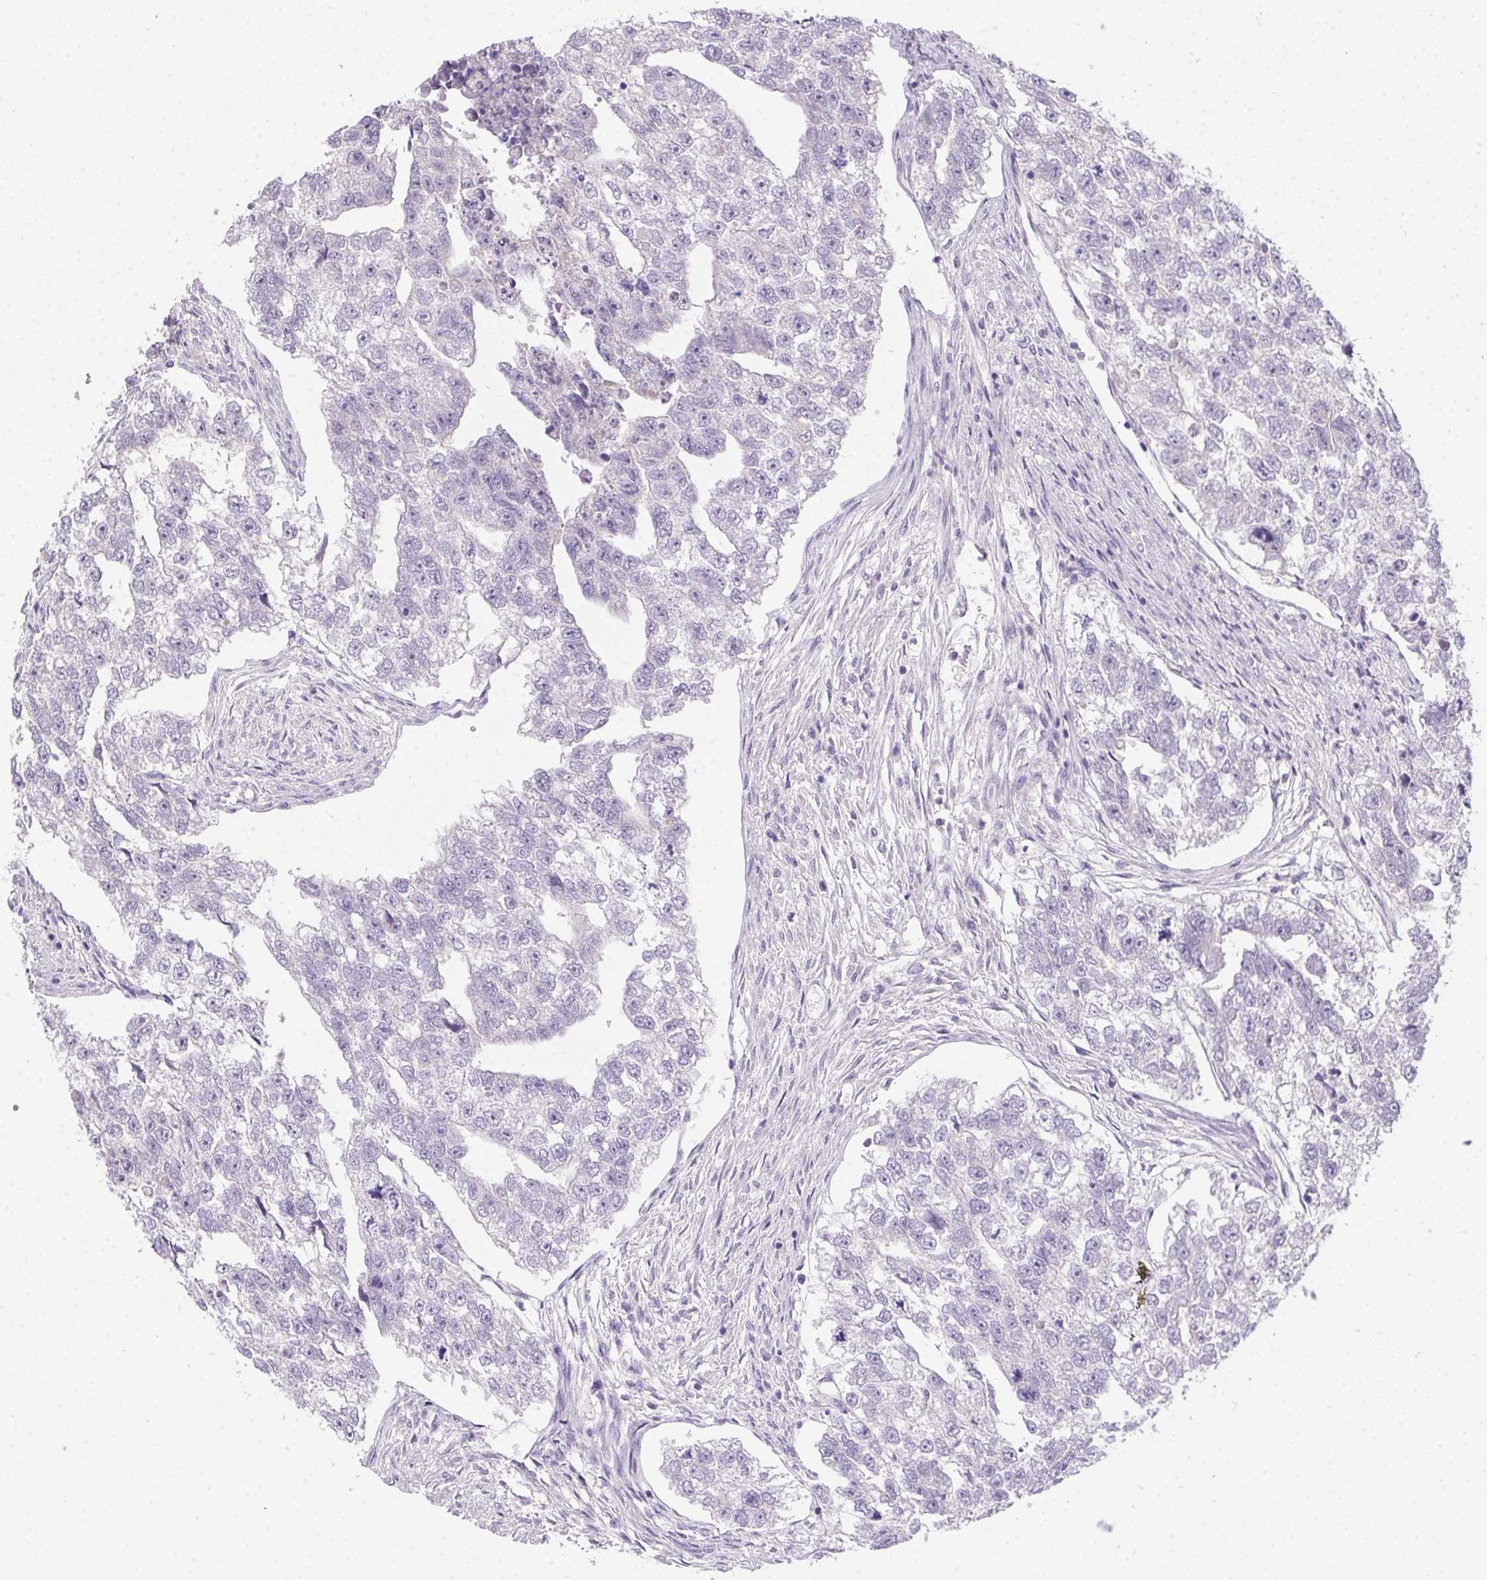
{"staining": {"intensity": "negative", "quantity": "none", "location": "none"}, "tissue": "testis cancer", "cell_type": "Tumor cells", "image_type": "cancer", "snomed": [{"axis": "morphology", "description": "Carcinoma, Embryonal, NOS"}, {"axis": "morphology", "description": "Teratoma, malignant, NOS"}, {"axis": "topography", "description": "Testis"}], "caption": "Tumor cells are negative for brown protein staining in embryonal carcinoma (testis). The staining is performed using DAB (3,3'-diaminobenzidine) brown chromogen with nuclei counter-stained in using hematoxylin.", "gene": "SP9", "patient": {"sex": "male", "age": 44}}